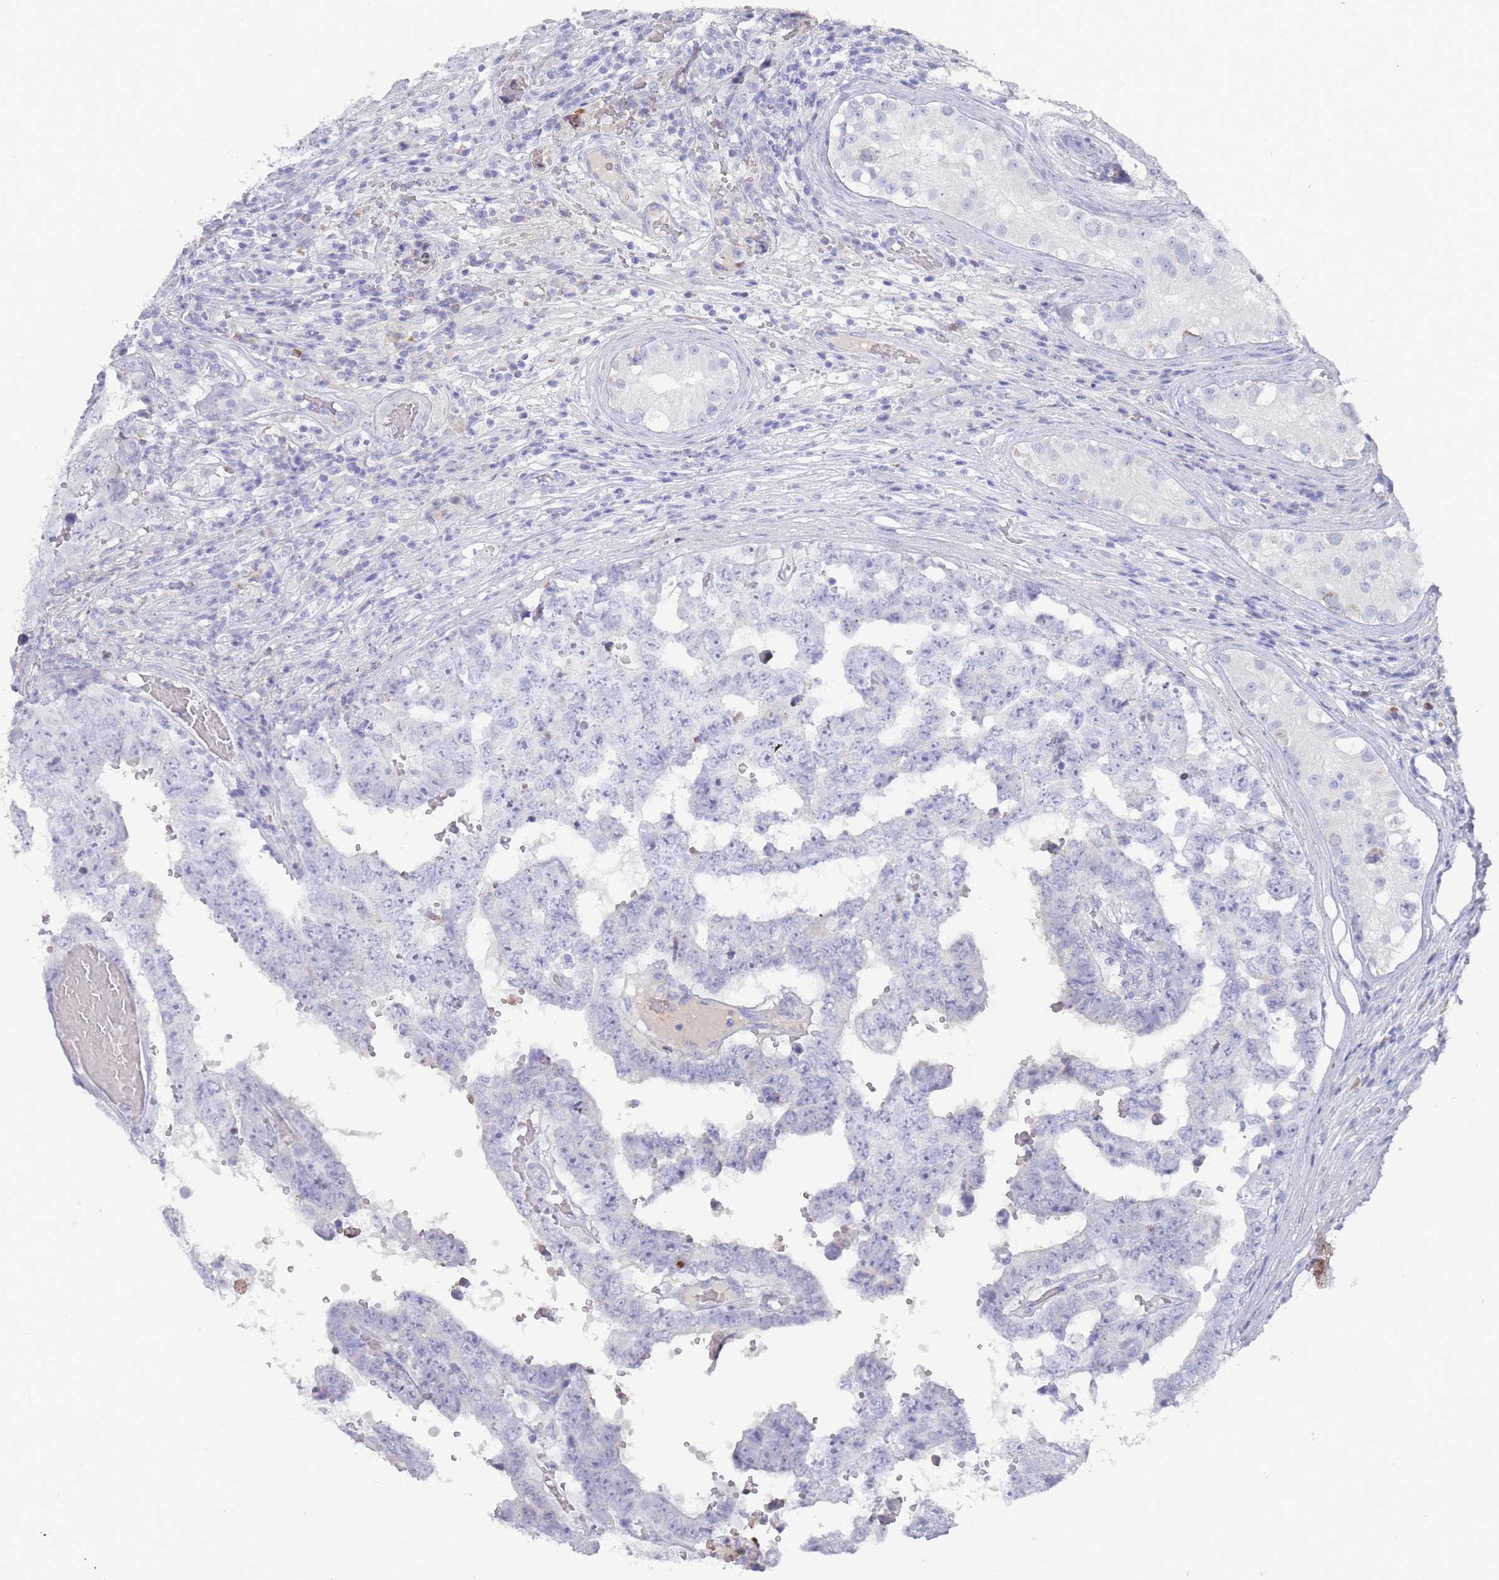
{"staining": {"intensity": "negative", "quantity": "none", "location": "none"}, "tissue": "testis cancer", "cell_type": "Tumor cells", "image_type": "cancer", "snomed": [{"axis": "morphology", "description": "Normal tissue, NOS"}, {"axis": "morphology", "description": "Carcinoma, Embryonal, NOS"}, {"axis": "topography", "description": "Testis"}, {"axis": "topography", "description": "Epididymis"}], "caption": "Image shows no protein positivity in tumor cells of testis cancer tissue. Brightfield microscopy of immunohistochemistry stained with DAB (3,3'-diaminobenzidine) (brown) and hematoxylin (blue), captured at high magnification.", "gene": "ST8SIA5", "patient": {"sex": "male", "age": 25}}